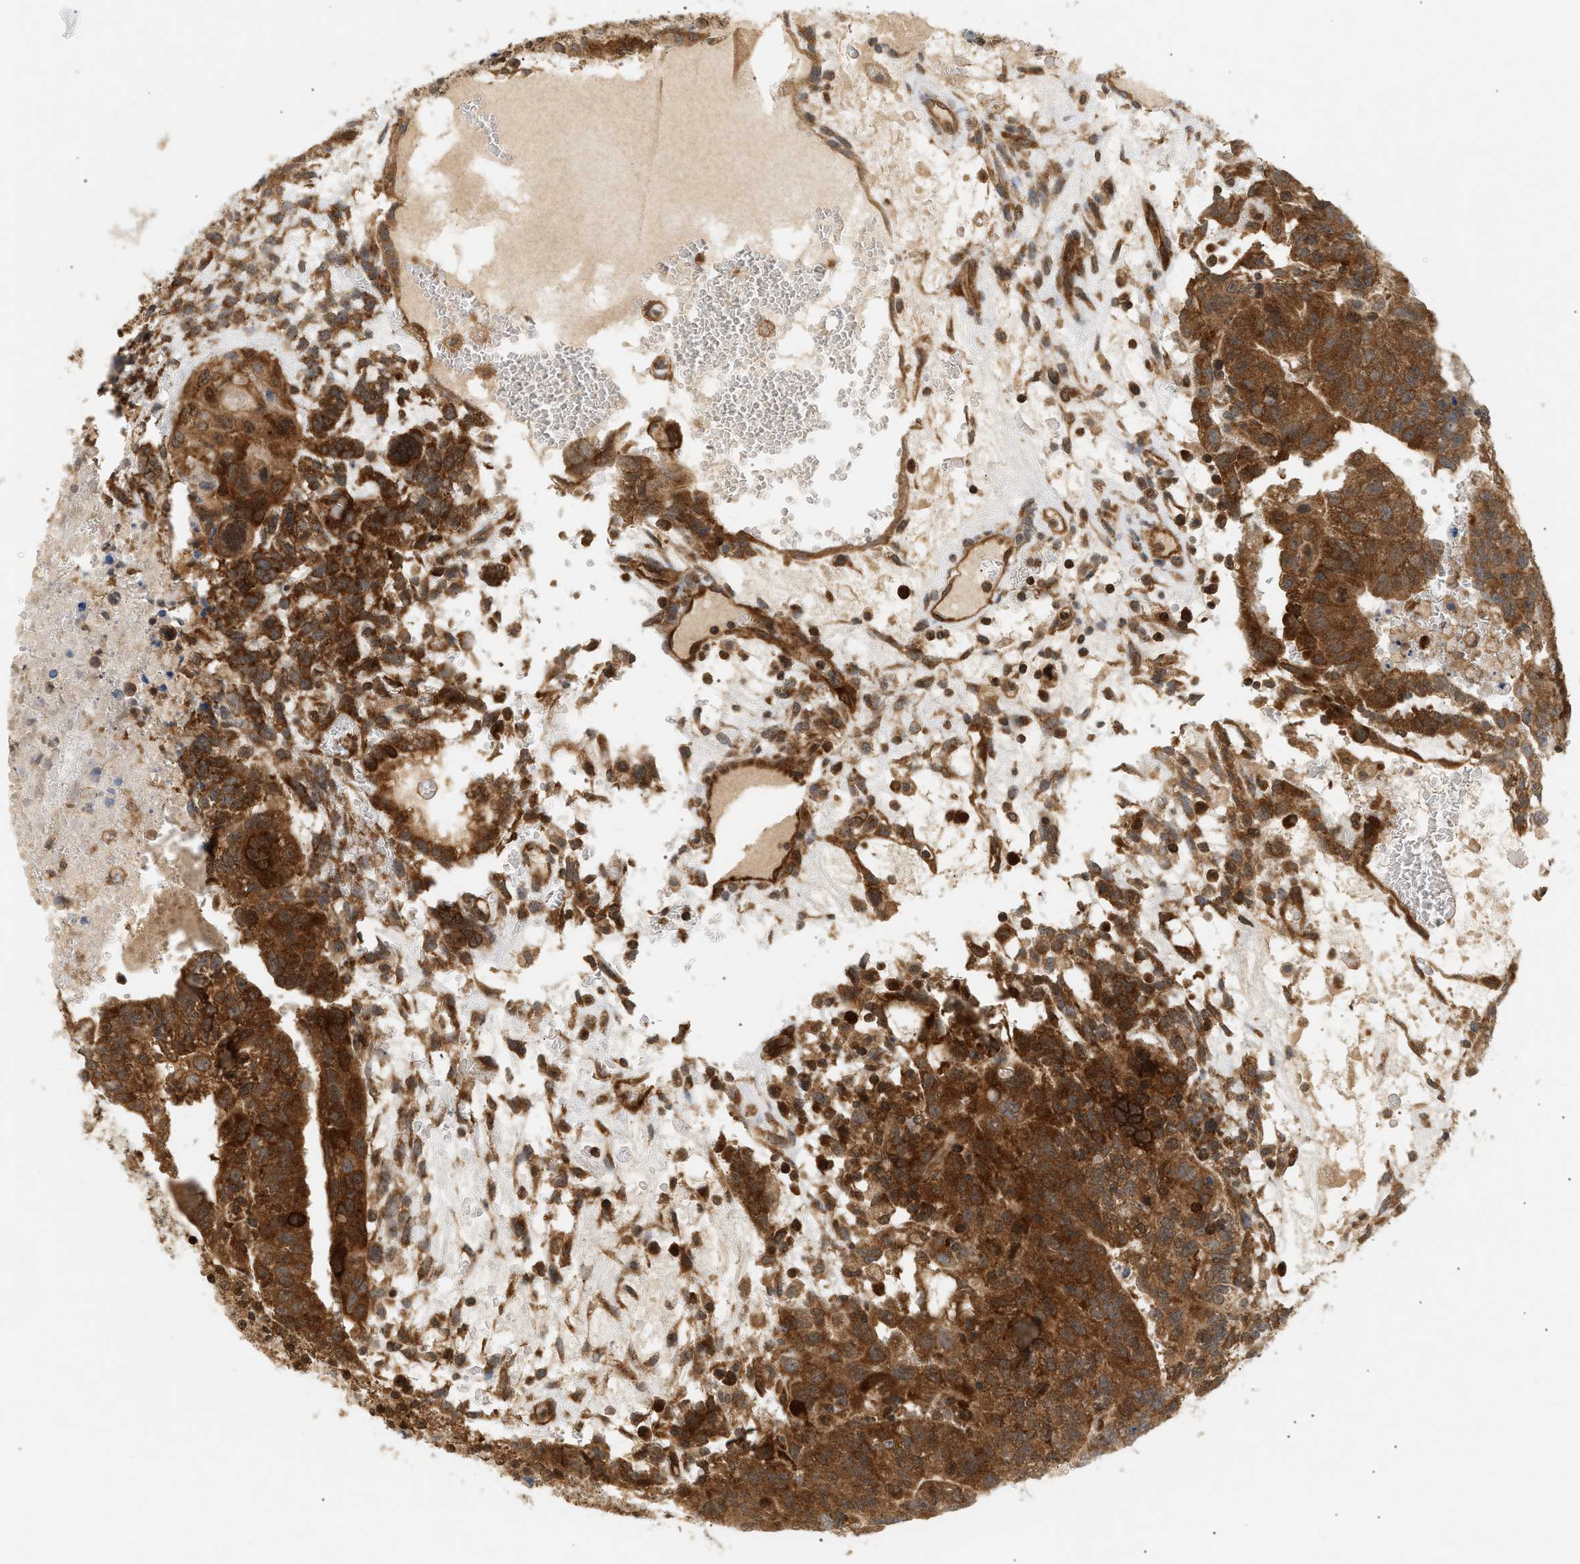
{"staining": {"intensity": "strong", "quantity": ">75%", "location": "cytoplasmic/membranous"}, "tissue": "testis cancer", "cell_type": "Tumor cells", "image_type": "cancer", "snomed": [{"axis": "morphology", "description": "Seminoma, NOS"}, {"axis": "morphology", "description": "Carcinoma, Embryonal, NOS"}, {"axis": "topography", "description": "Testis"}], "caption": "IHC of testis cancer demonstrates high levels of strong cytoplasmic/membranous expression in about >75% of tumor cells.", "gene": "SHC1", "patient": {"sex": "male", "age": 52}}